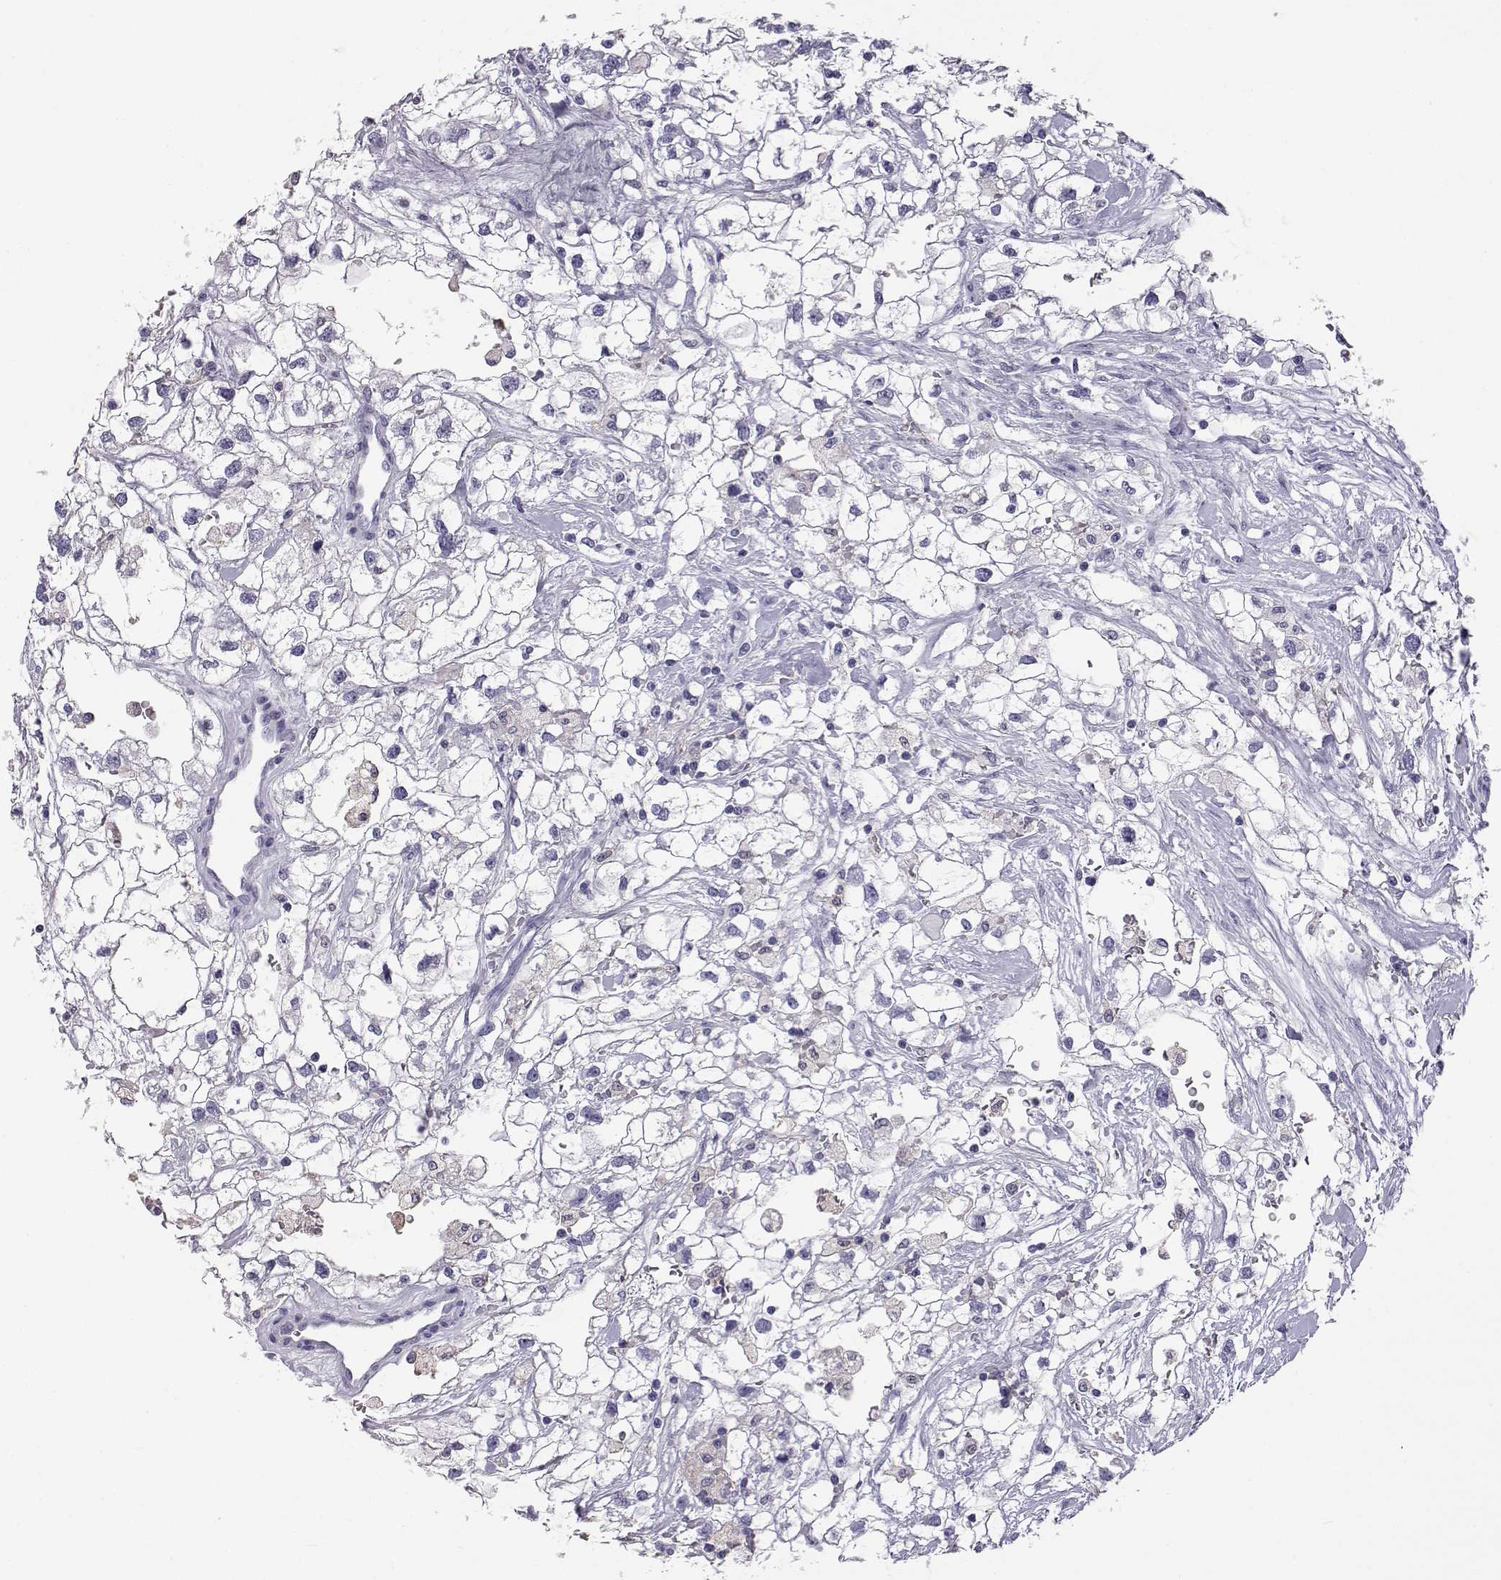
{"staining": {"intensity": "negative", "quantity": "none", "location": "none"}, "tissue": "renal cancer", "cell_type": "Tumor cells", "image_type": "cancer", "snomed": [{"axis": "morphology", "description": "Adenocarcinoma, NOS"}, {"axis": "topography", "description": "Kidney"}], "caption": "Immunohistochemistry micrograph of human renal cancer (adenocarcinoma) stained for a protein (brown), which exhibits no positivity in tumor cells.", "gene": "AKR1B1", "patient": {"sex": "male", "age": 59}}